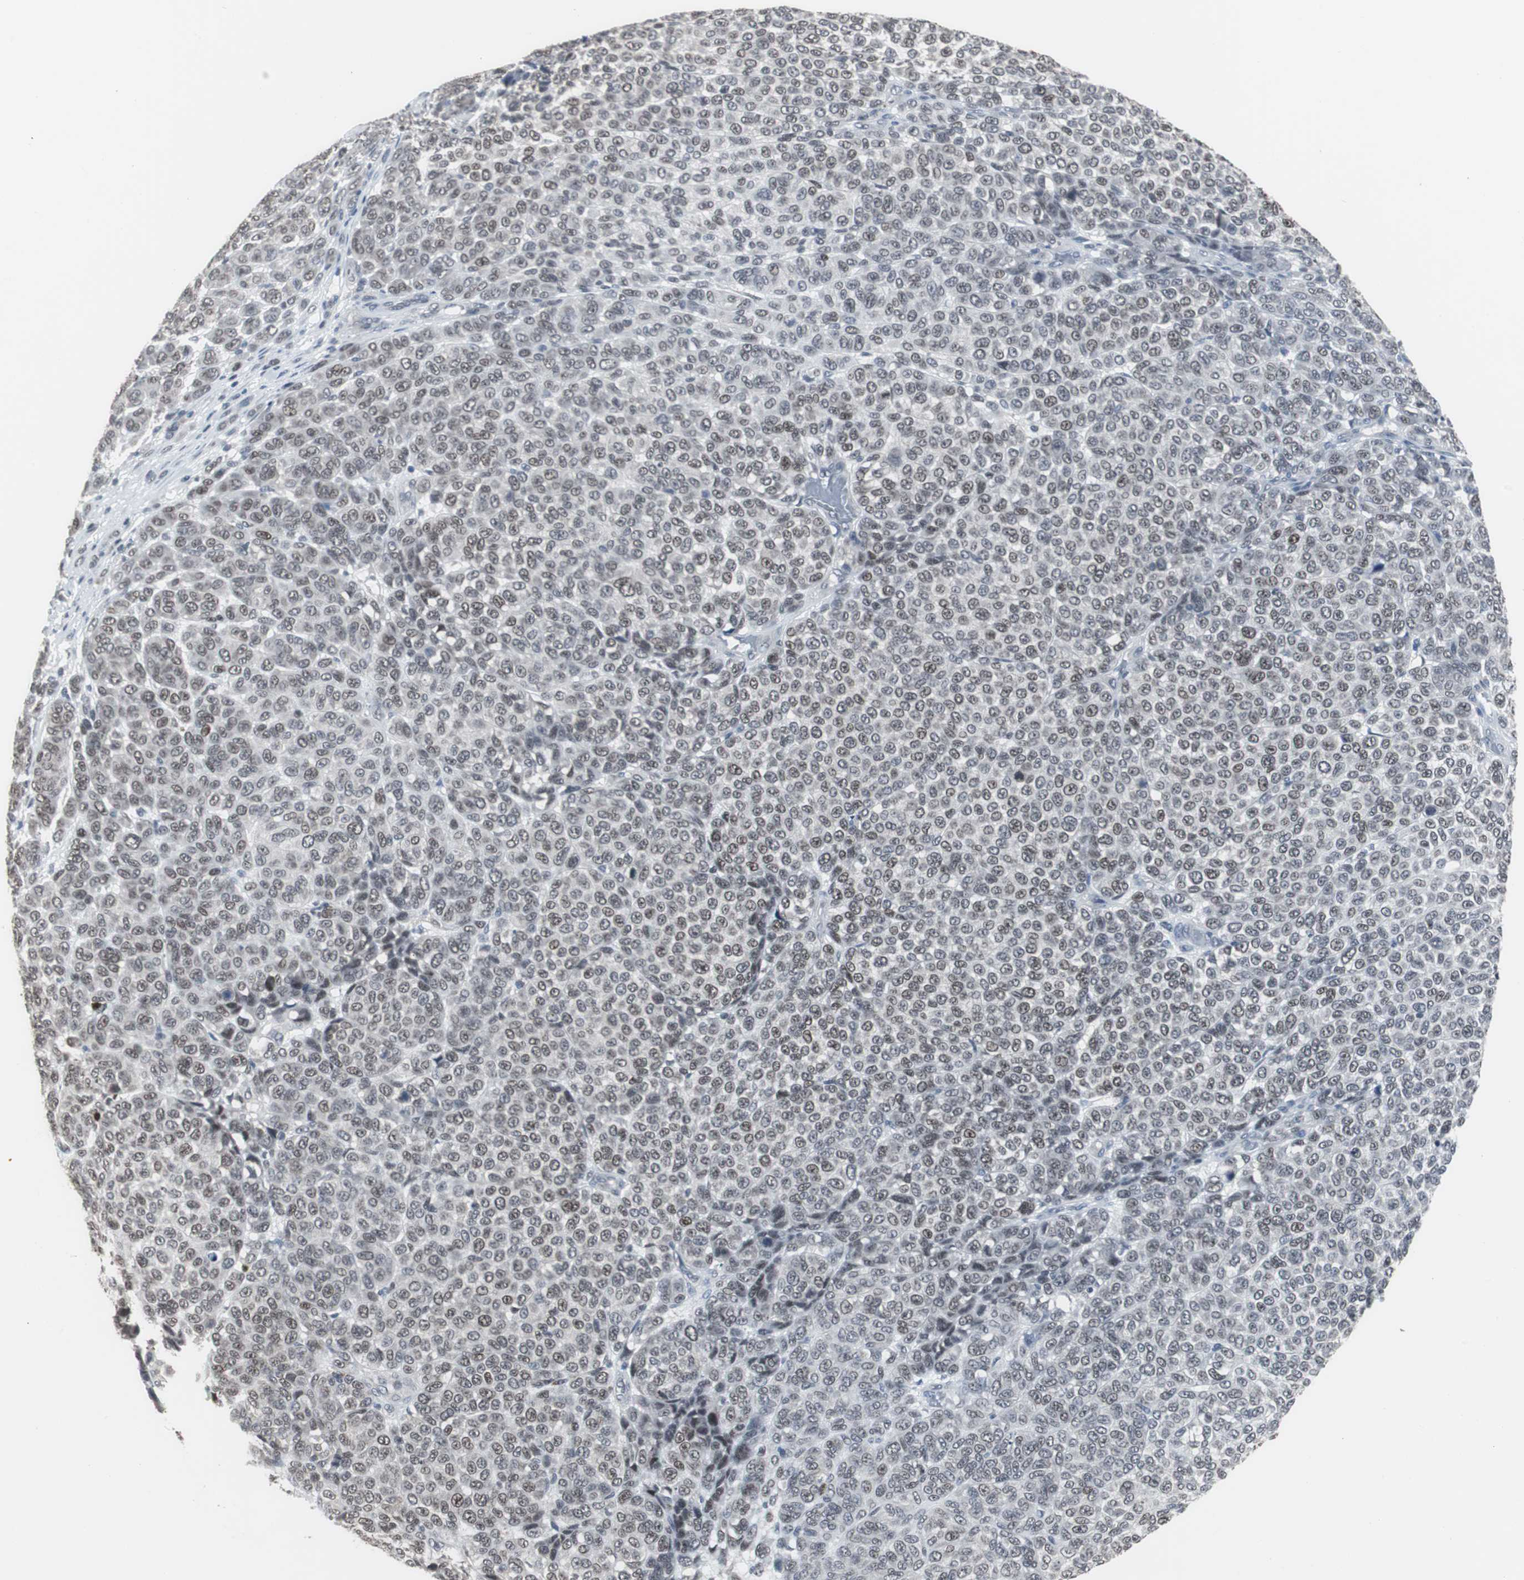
{"staining": {"intensity": "weak", "quantity": ">75%", "location": "nuclear"}, "tissue": "melanoma", "cell_type": "Tumor cells", "image_type": "cancer", "snomed": [{"axis": "morphology", "description": "Malignant melanoma, NOS"}, {"axis": "topography", "description": "Skin"}], "caption": "Malignant melanoma stained with DAB immunohistochemistry displays low levels of weak nuclear staining in approximately >75% of tumor cells. Using DAB (3,3'-diaminobenzidine) (brown) and hematoxylin (blue) stains, captured at high magnification using brightfield microscopy.", "gene": "FOXP4", "patient": {"sex": "male", "age": 59}}